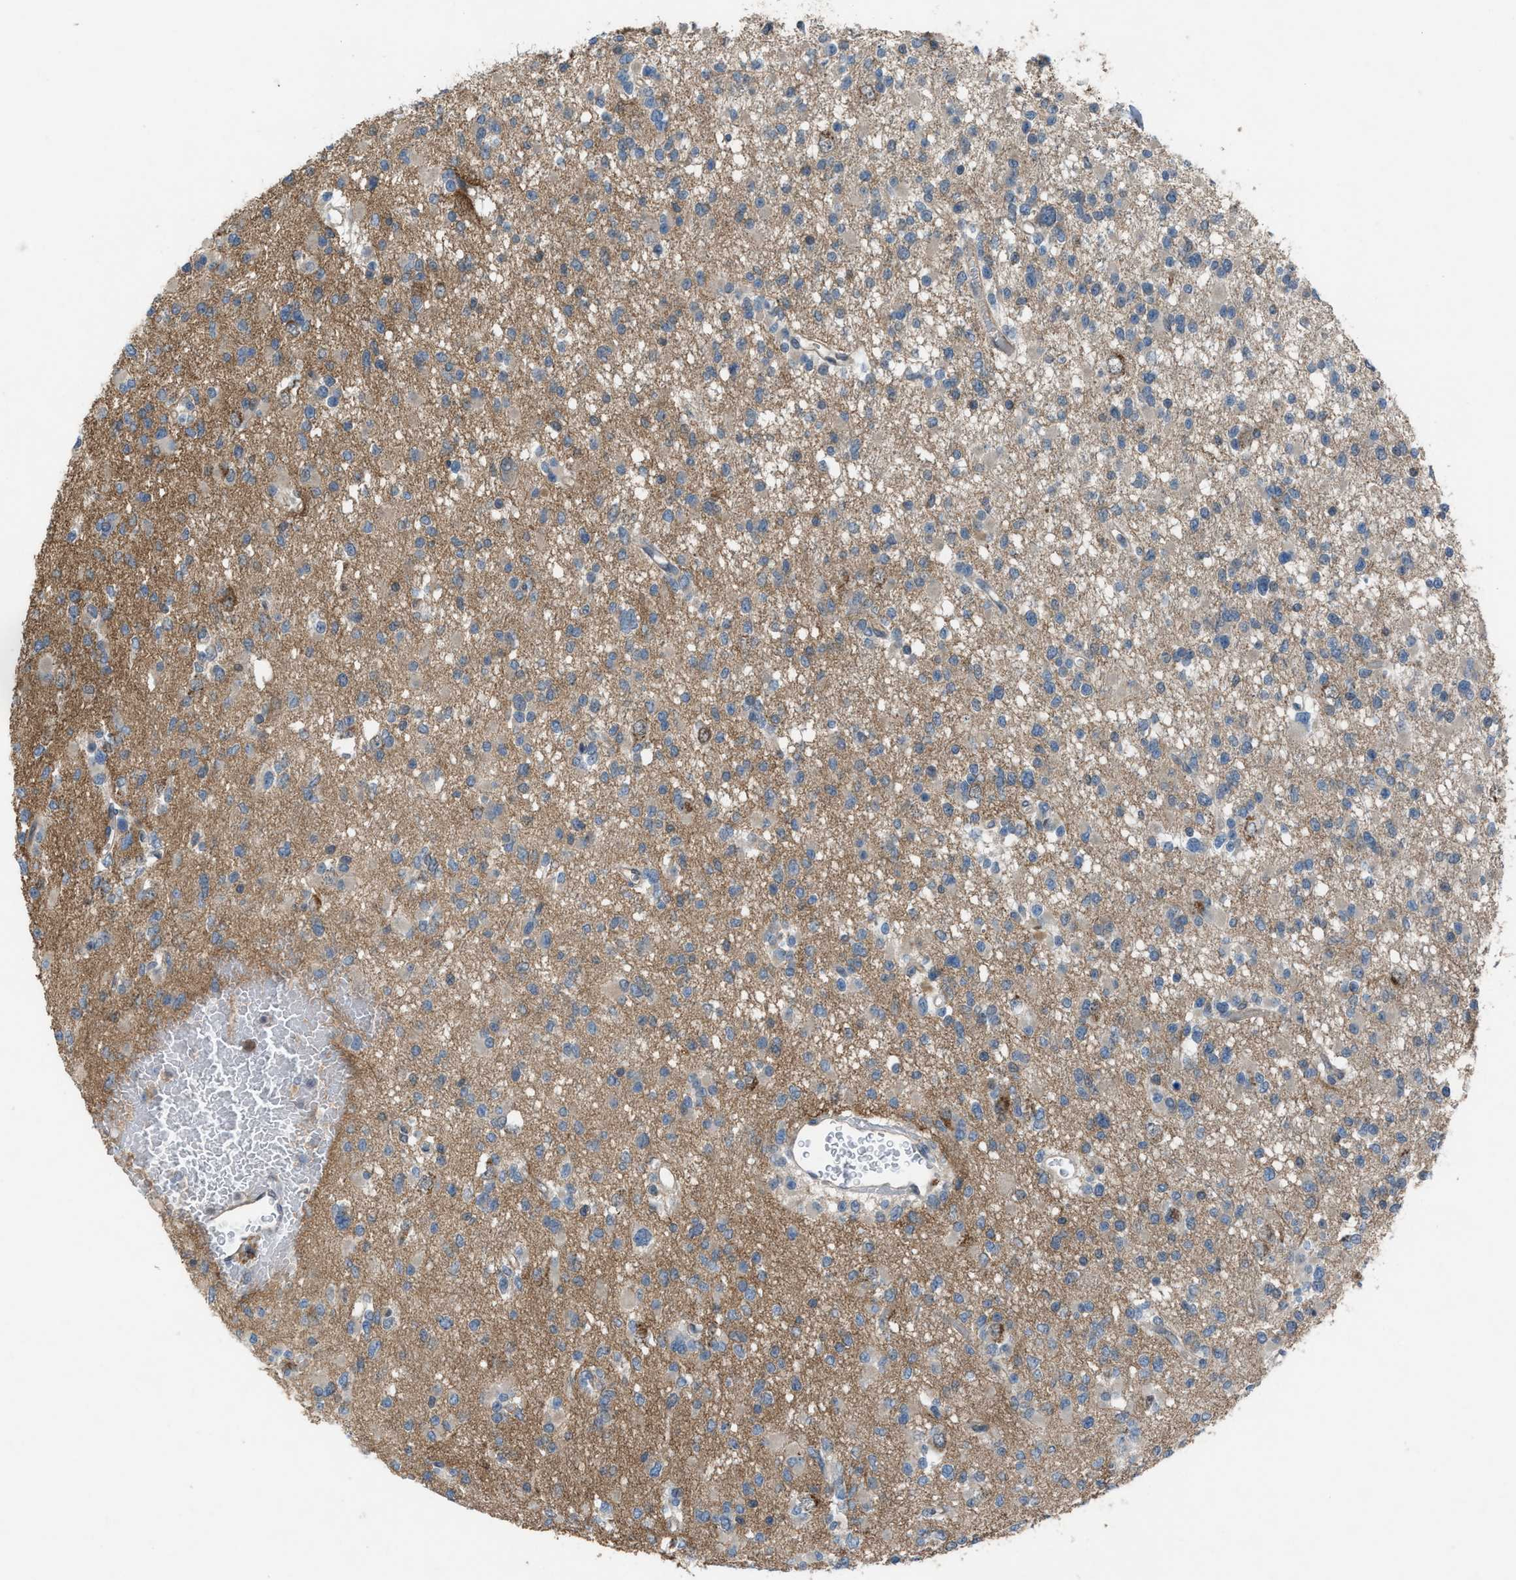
{"staining": {"intensity": "negative", "quantity": "none", "location": "none"}, "tissue": "glioma", "cell_type": "Tumor cells", "image_type": "cancer", "snomed": [{"axis": "morphology", "description": "Glioma, malignant, Low grade"}, {"axis": "topography", "description": "Brain"}], "caption": "The photomicrograph reveals no significant staining in tumor cells of low-grade glioma (malignant).", "gene": "PLAA", "patient": {"sex": "female", "age": 22}}